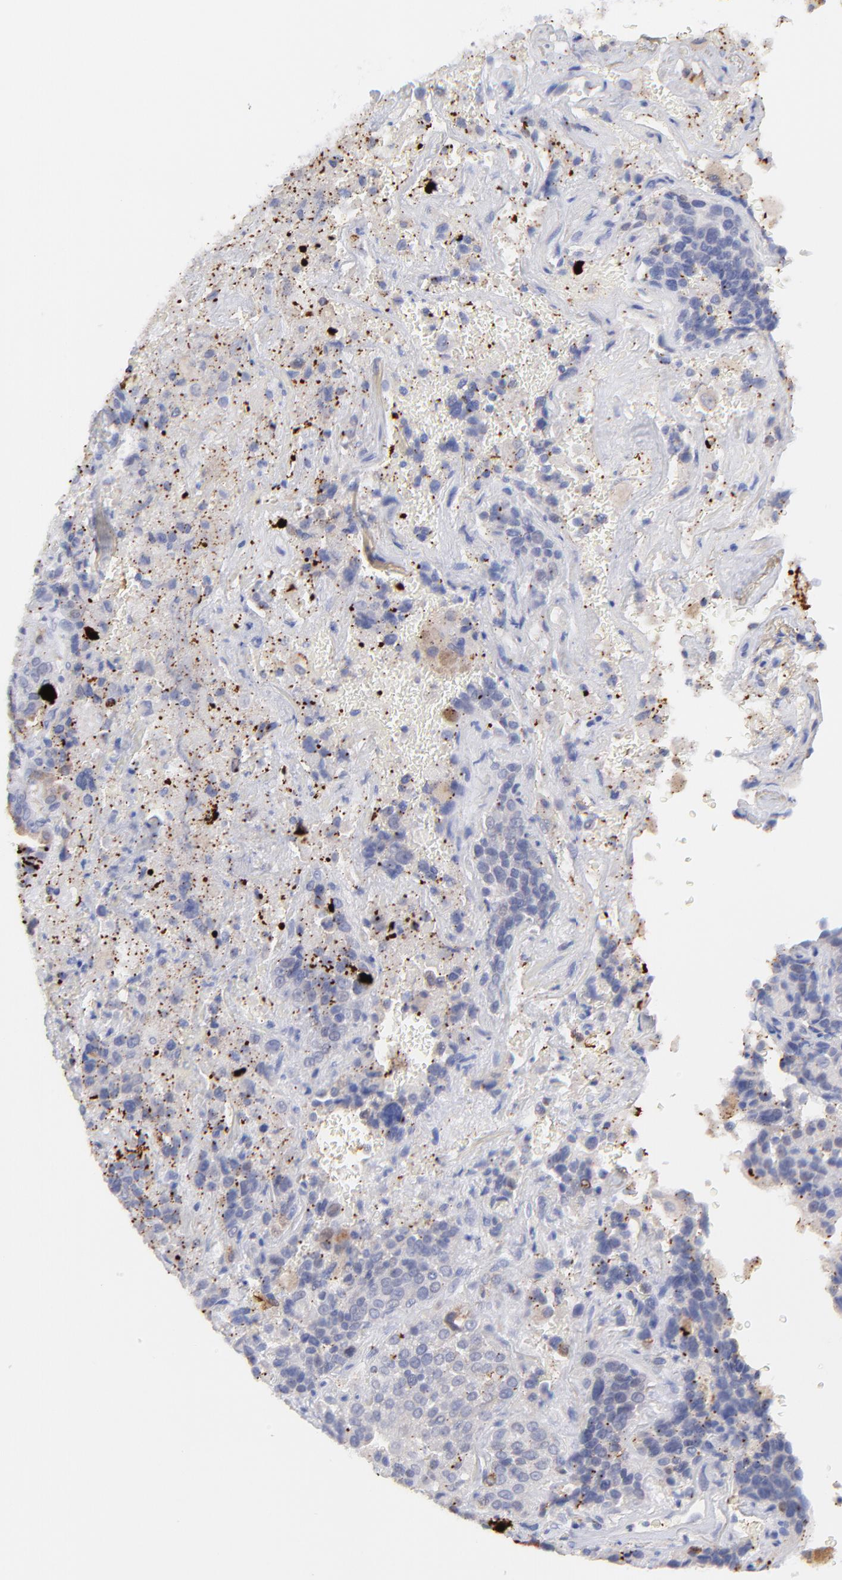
{"staining": {"intensity": "negative", "quantity": "none", "location": "none"}, "tissue": "lung cancer", "cell_type": "Tumor cells", "image_type": "cancer", "snomed": [{"axis": "morphology", "description": "Squamous cell carcinoma, NOS"}, {"axis": "topography", "description": "Lung"}], "caption": "Histopathology image shows no protein expression in tumor cells of lung squamous cell carcinoma tissue. The staining is performed using DAB (3,3'-diaminobenzidine) brown chromogen with nuclei counter-stained in using hematoxylin.", "gene": "CFAP57", "patient": {"sex": "male", "age": 54}}